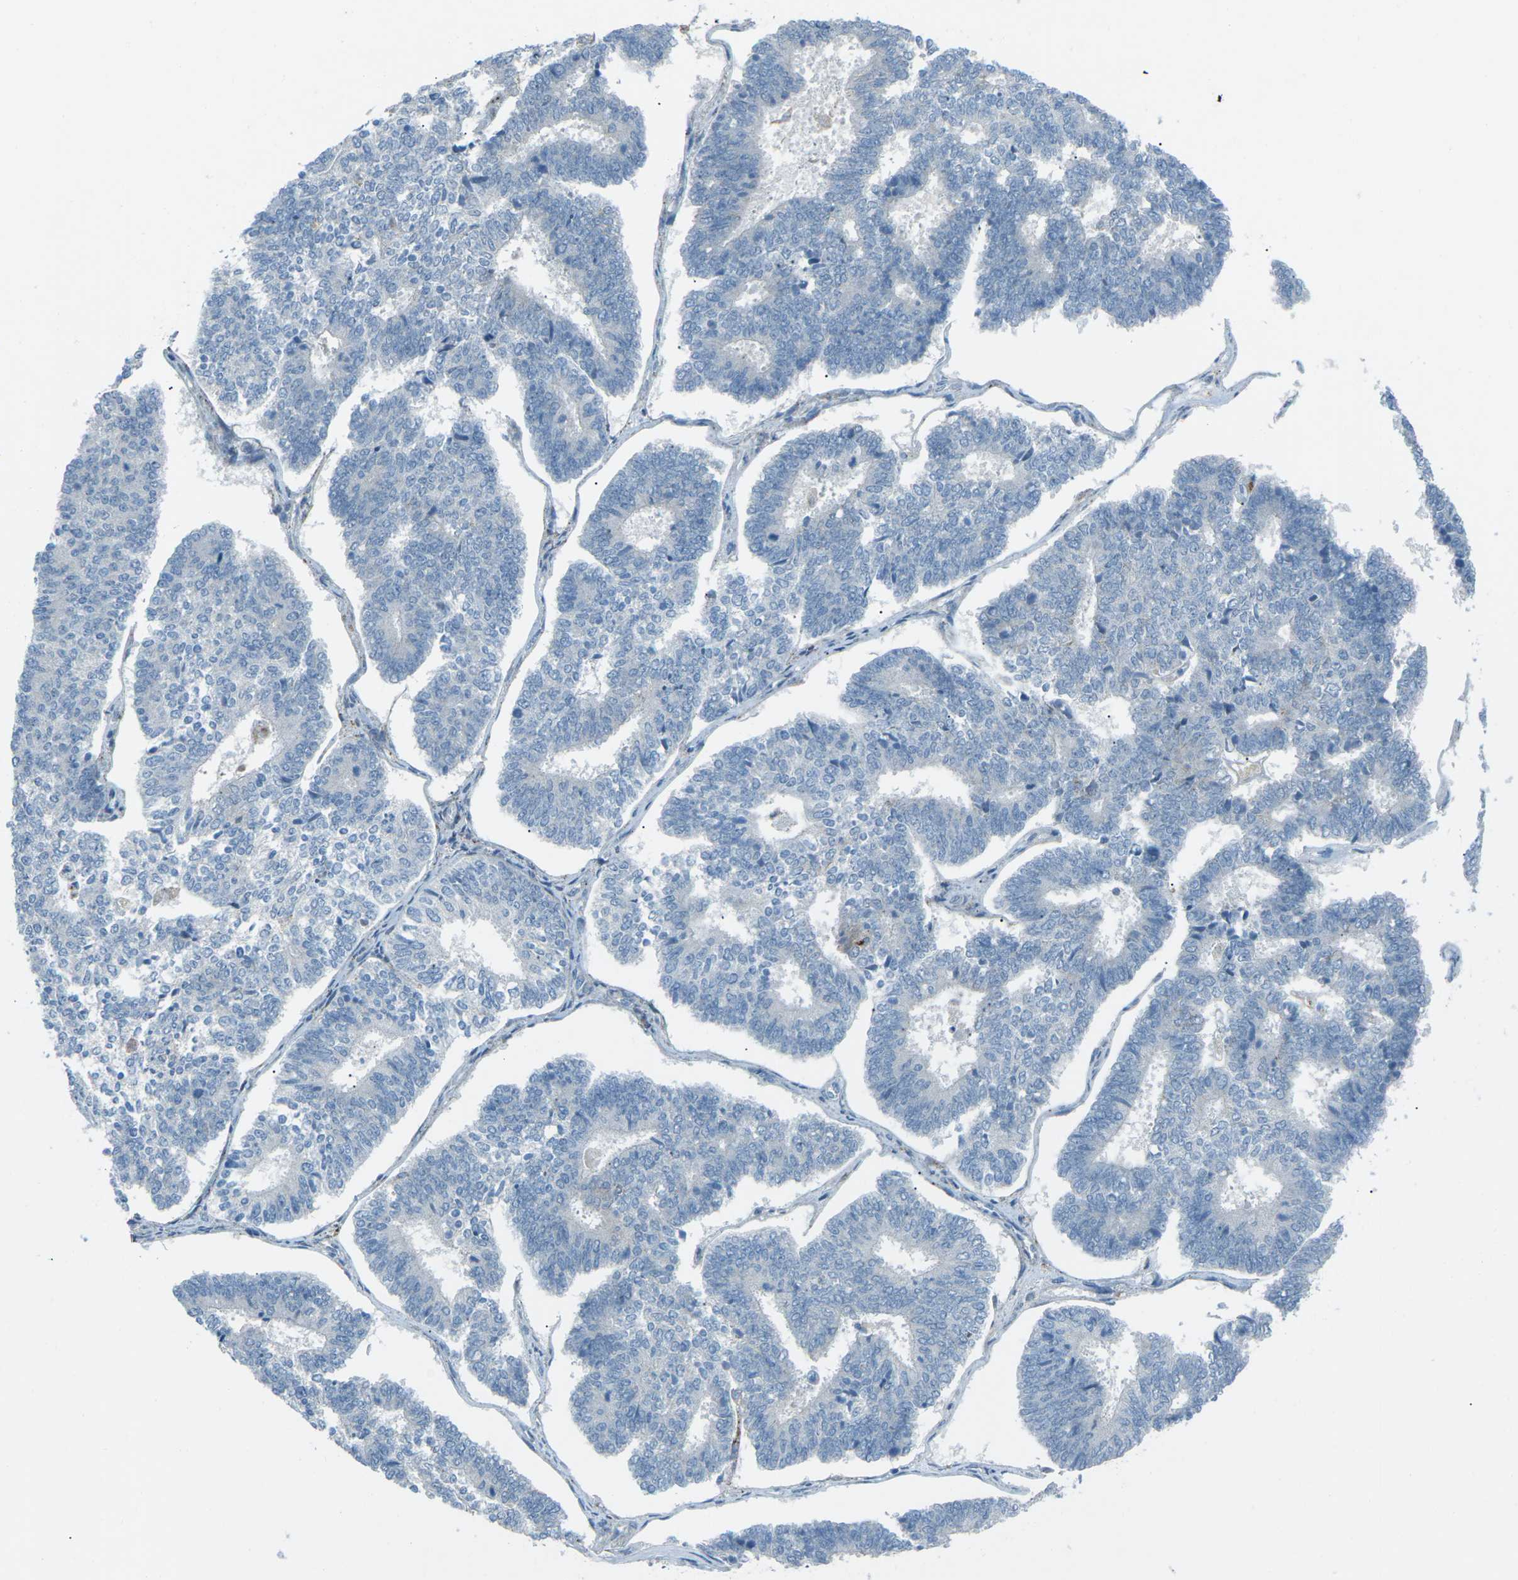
{"staining": {"intensity": "negative", "quantity": "none", "location": "none"}, "tissue": "endometrial cancer", "cell_type": "Tumor cells", "image_type": "cancer", "snomed": [{"axis": "morphology", "description": "Adenocarcinoma, NOS"}, {"axis": "topography", "description": "Endometrium"}], "caption": "Human endometrial cancer stained for a protein using immunohistochemistry demonstrates no expression in tumor cells.", "gene": "PRKCA", "patient": {"sex": "female", "age": 70}}